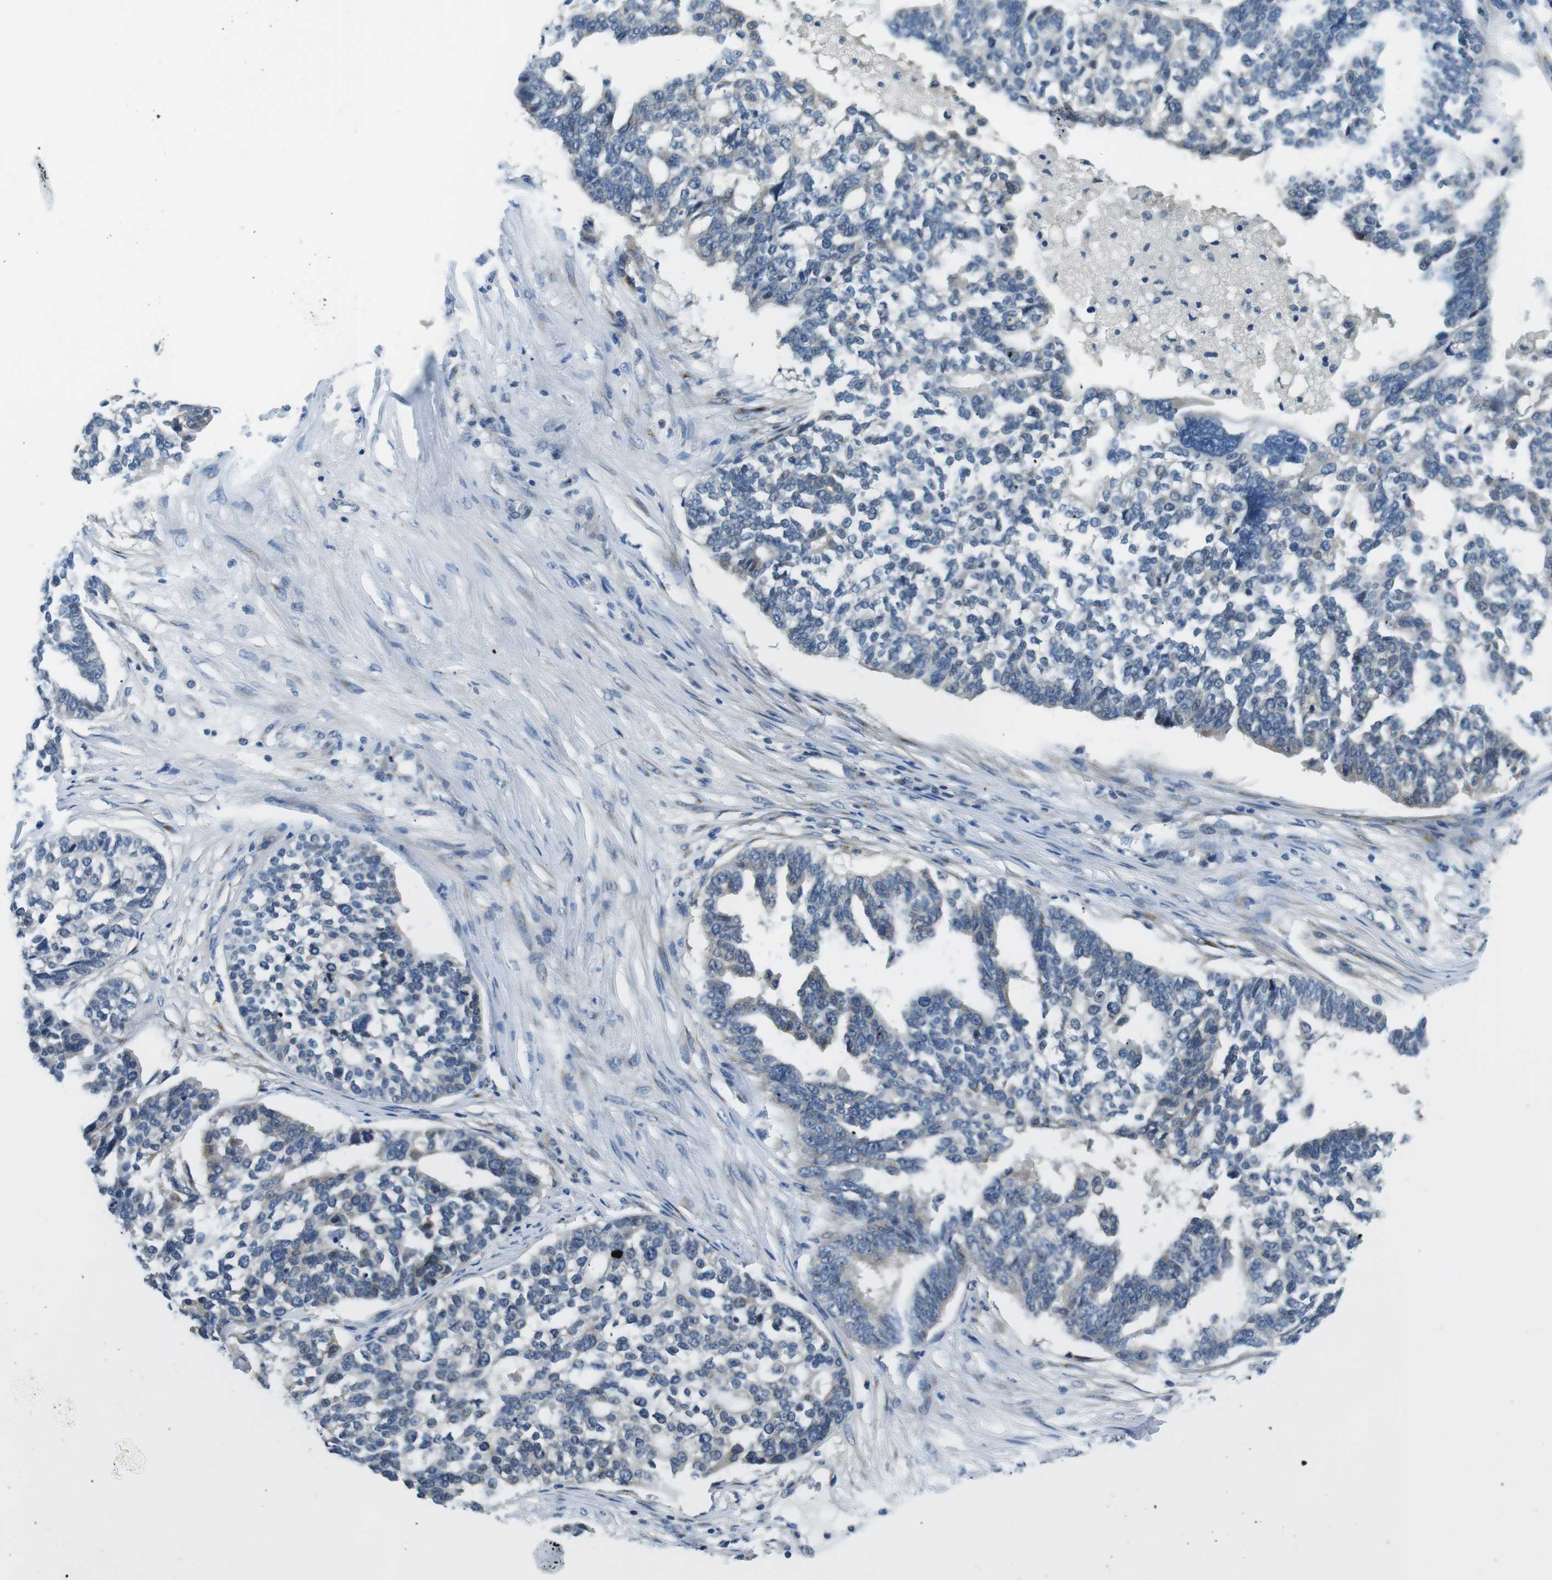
{"staining": {"intensity": "negative", "quantity": "none", "location": "none"}, "tissue": "ovarian cancer", "cell_type": "Tumor cells", "image_type": "cancer", "snomed": [{"axis": "morphology", "description": "Cystadenocarcinoma, serous, NOS"}, {"axis": "topography", "description": "Ovary"}], "caption": "Tumor cells are negative for brown protein staining in ovarian cancer. Nuclei are stained in blue.", "gene": "WSCD1", "patient": {"sex": "female", "age": 59}}